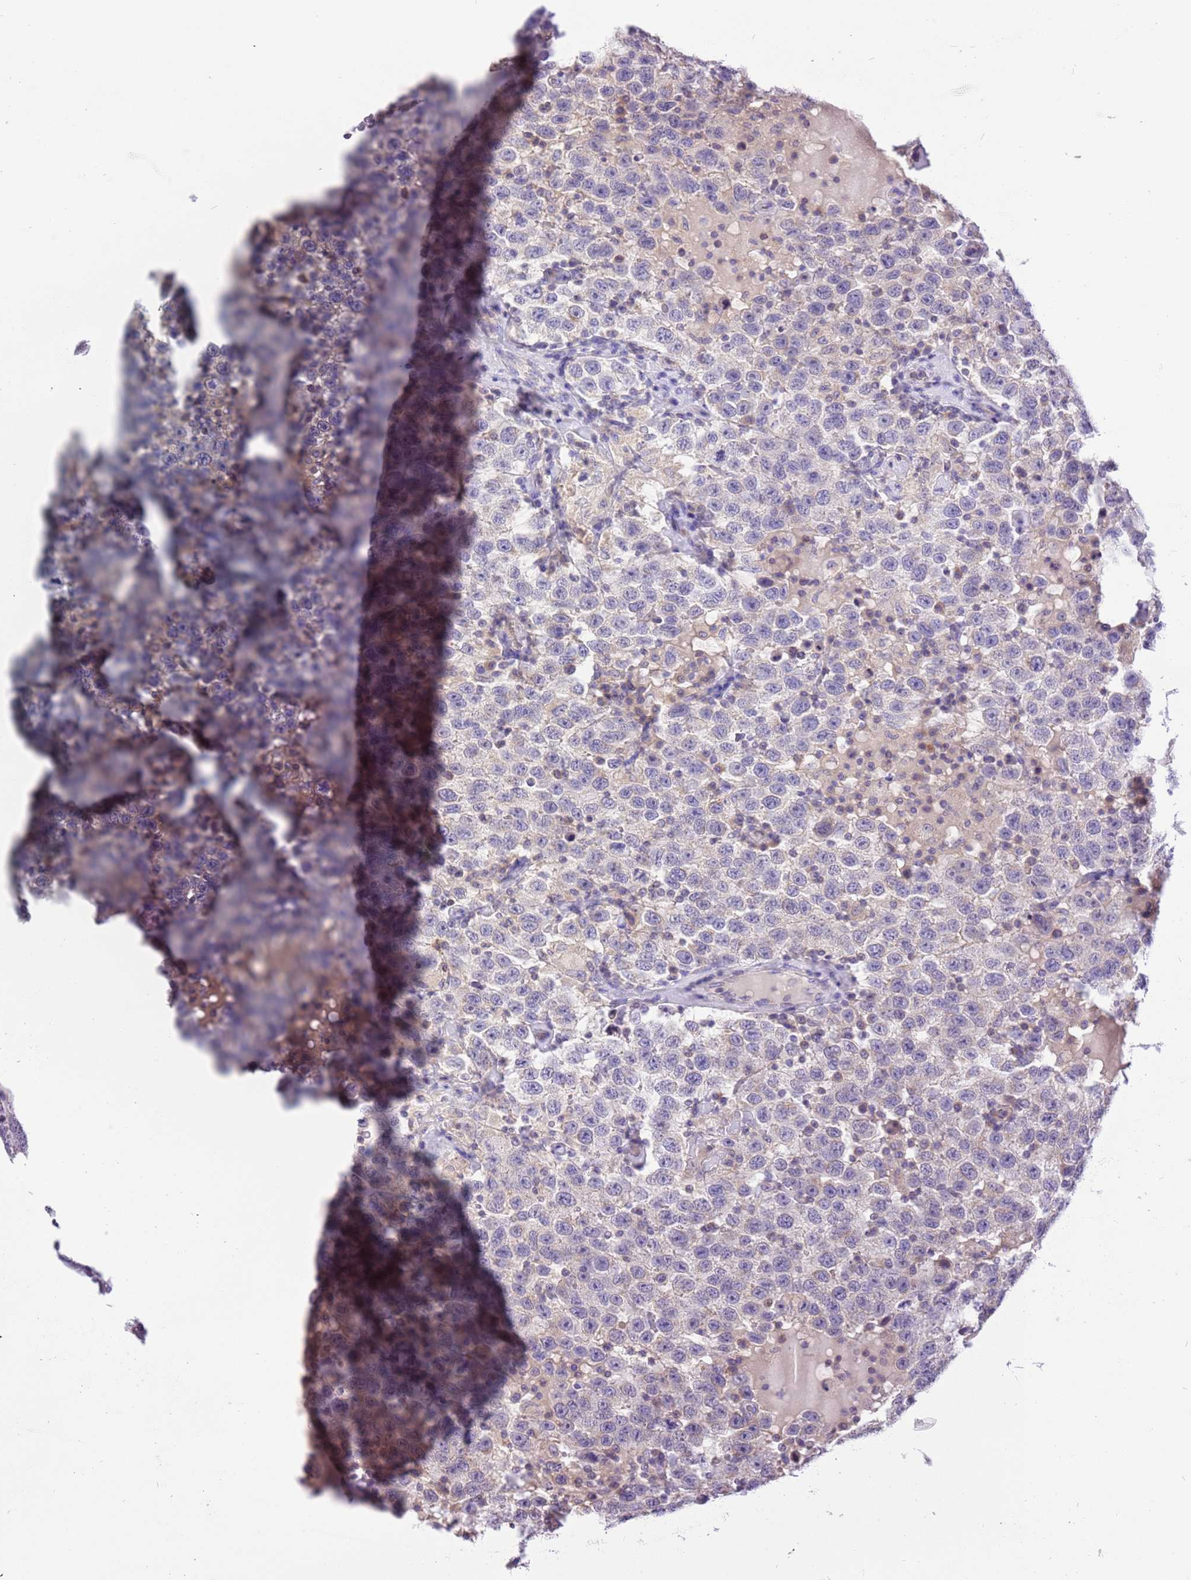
{"staining": {"intensity": "negative", "quantity": "none", "location": "none"}, "tissue": "testis cancer", "cell_type": "Tumor cells", "image_type": "cancer", "snomed": [{"axis": "morphology", "description": "Seminoma, NOS"}, {"axis": "topography", "description": "Testis"}], "caption": "The micrograph demonstrates no significant expression in tumor cells of testis cancer.", "gene": "GLCE", "patient": {"sex": "male", "age": 41}}